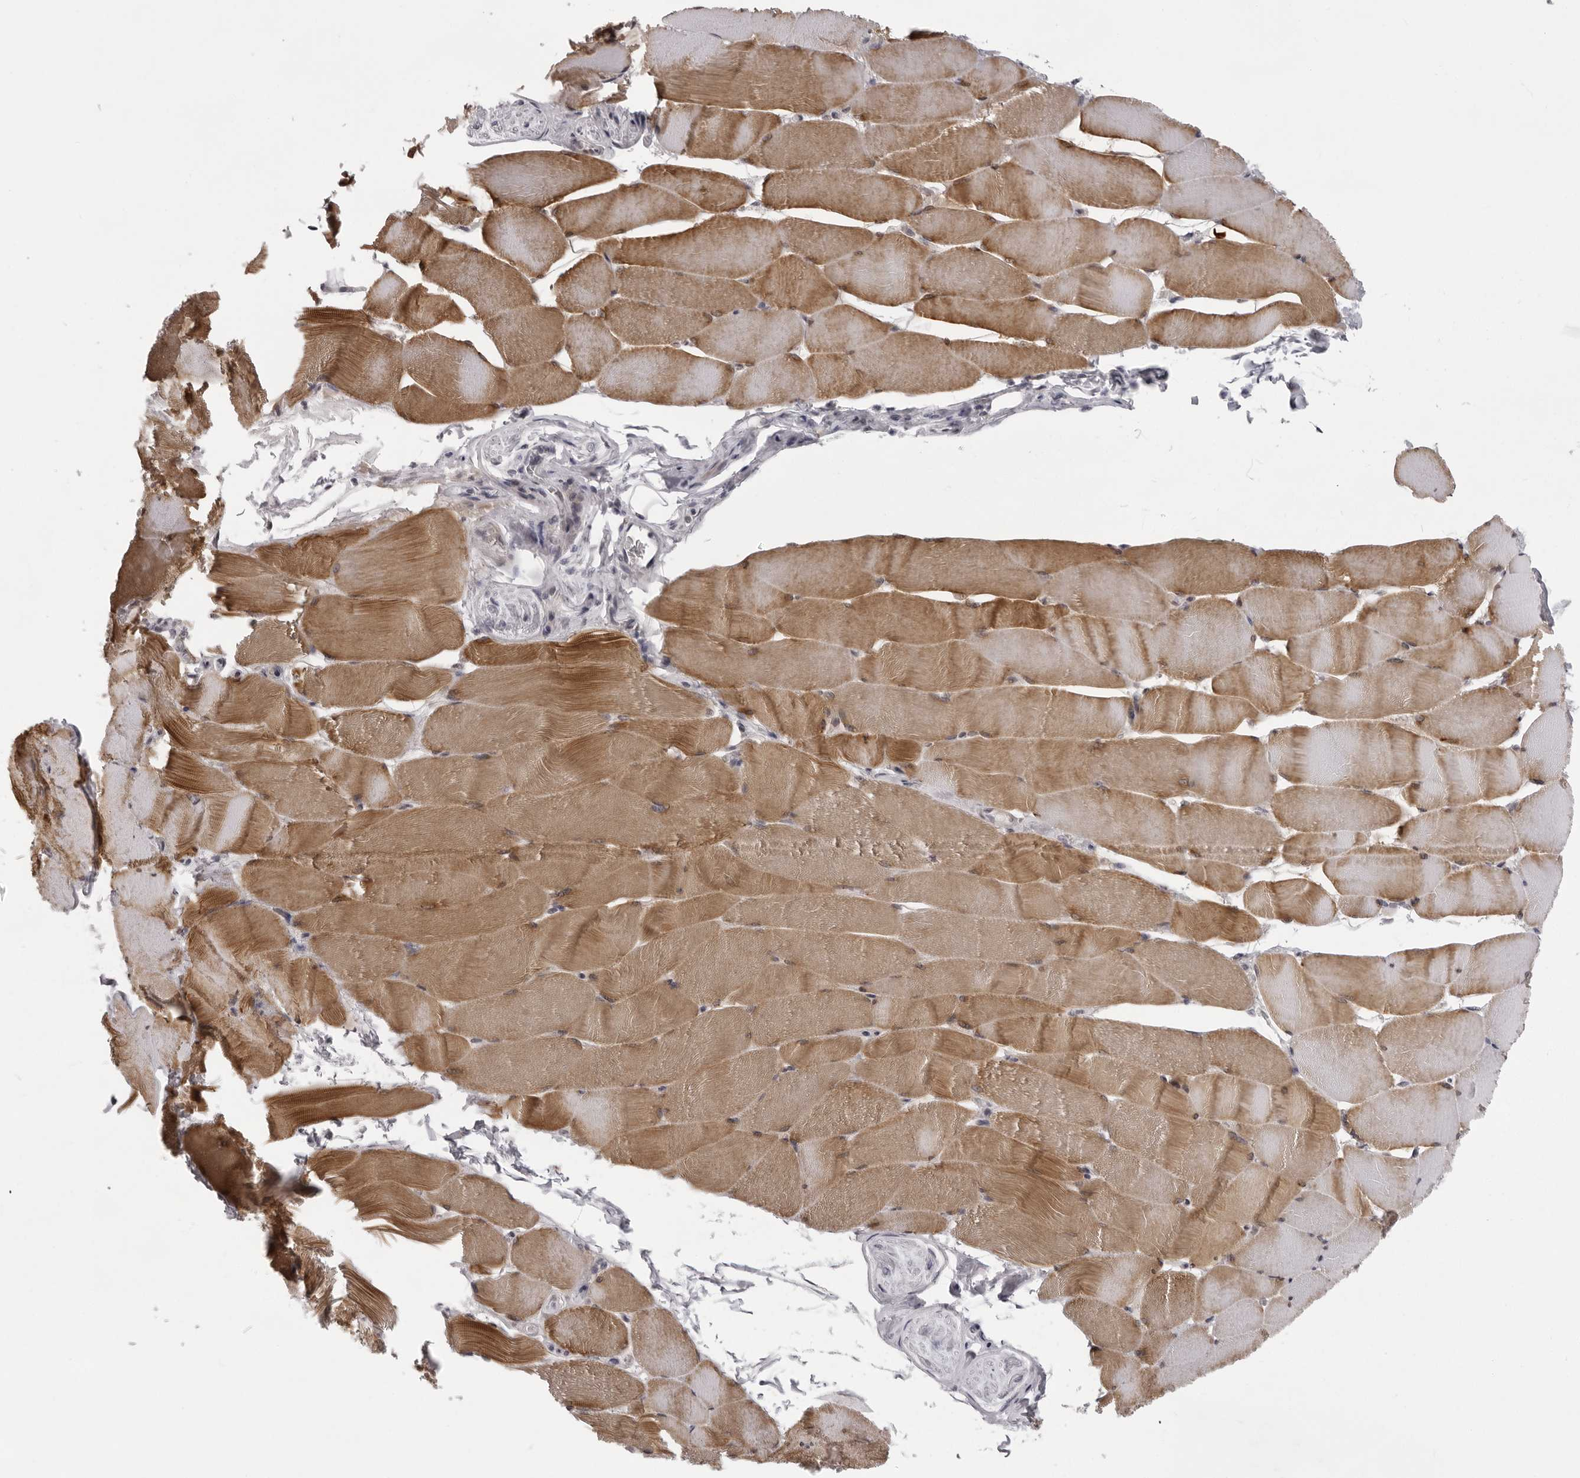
{"staining": {"intensity": "moderate", "quantity": ">75%", "location": "cytoplasmic/membranous"}, "tissue": "skeletal muscle", "cell_type": "Myocytes", "image_type": "normal", "snomed": [{"axis": "morphology", "description": "Normal tissue, NOS"}, {"axis": "topography", "description": "Skeletal muscle"}], "caption": "DAB (3,3'-diaminobenzidine) immunohistochemical staining of normal skeletal muscle displays moderate cytoplasmic/membranous protein expression in about >75% of myocytes.", "gene": "NUDT18", "patient": {"sex": "male", "age": 62}}